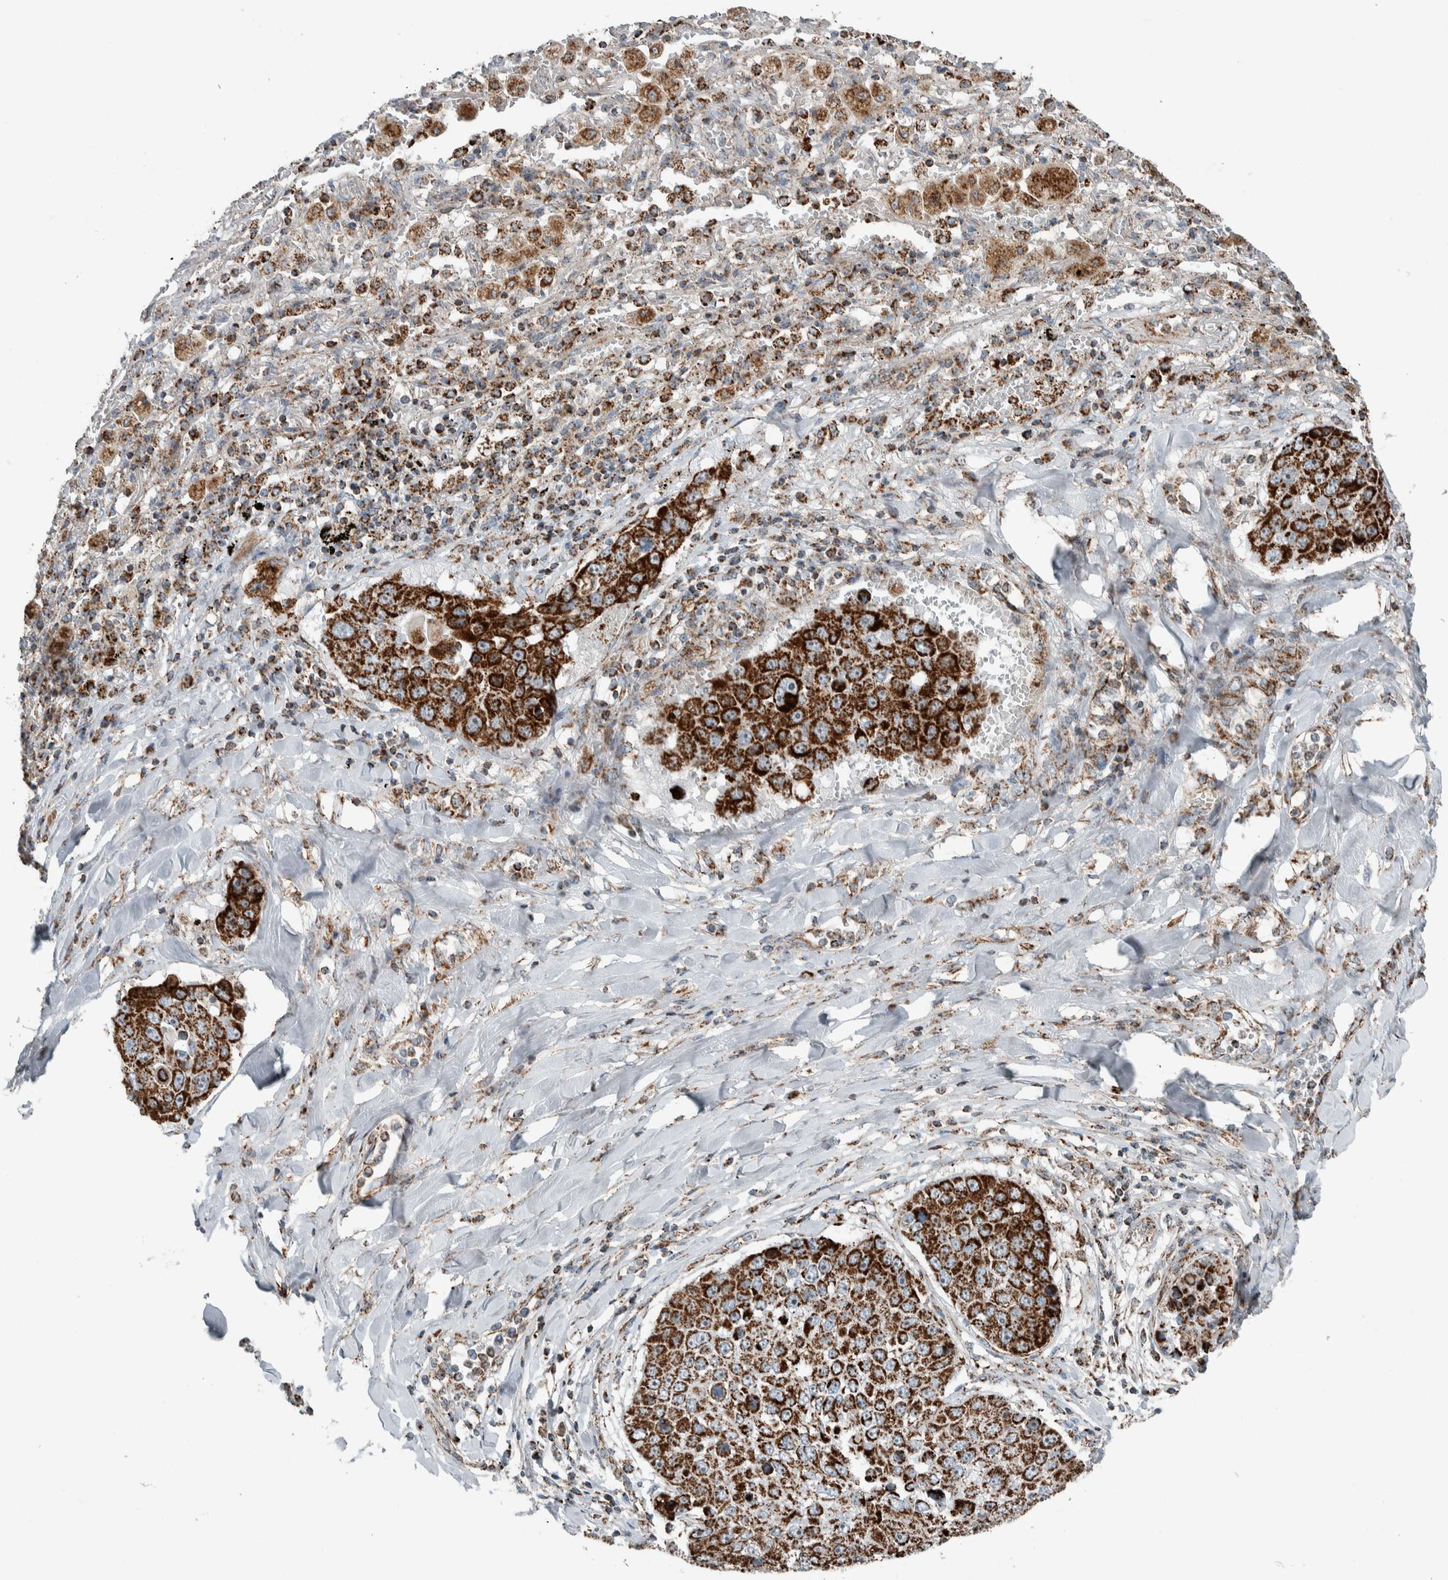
{"staining": {"intensity": "strong", "quantity": ">75%", "location": "cytoplasmic/membranous"}, "tissue": "lung cancer", "cell_type": "Tumor cells", "image_type": "cancer", "snomed": [{"axis": "morphology", "description": "Squamous cell carcinoma, NOS"}, {"axis": "topography", "description": "Lung"}], "caption": "A high amount of strong cytoplasmic/membranous positivity is appreciated in approximately >75% of tumor cells in lung cancer (squamous cell carcinoma) tissue. Immunohistochemistry (ihc) stains the protein of interest in brown and the nuclei are stained blue.", "gene": "CNTROB", "patient": {"sex": "male", "age": 61}}